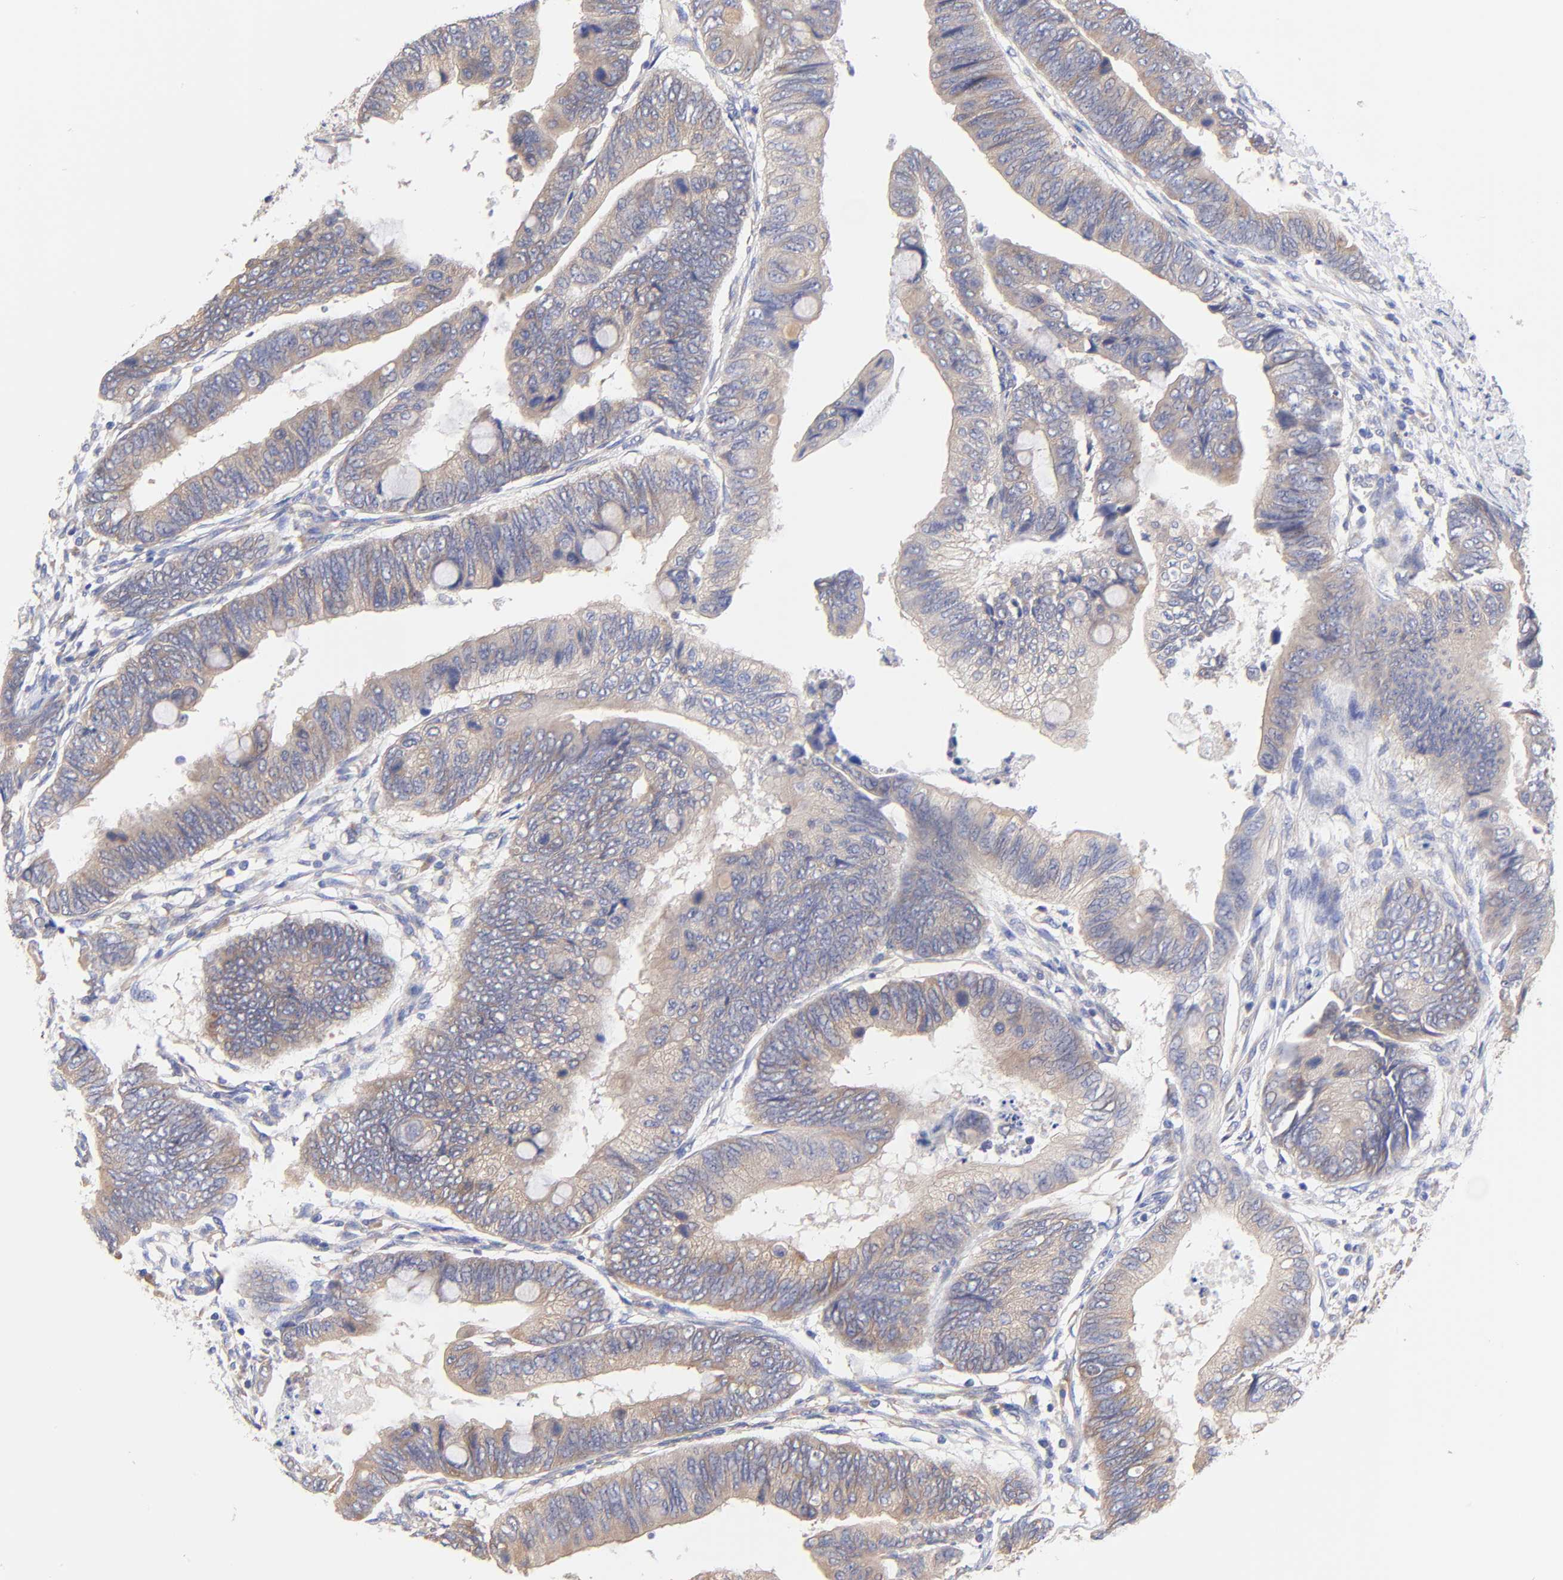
{"staining": {"intensity": "weak", "quantity": ">75%", "location": "cytoplasmic/membranous"}, "tissue": "colorectal cancer", "cell_type": "Tumor cells", "image_type": "cancer", "snomed": [{"axis": "morphology", "description": "Normal tissue, NOS"}, {"axis": "morphology", "description": "Adenocarcinoma, NOS"}, {"axis": "topography", "description": "Rectum"}, {"axis": "topography", "description": "Peripheral nerve tissue"}], "caption": "Immunohistochemical staining of human colorectal adenocarcinoma reveals low levels of weak cytoplasmic/membranous staining in about >75% of tumor cells. (Brightfield microscopy of DAB IHC at high magnification).", "gene": "TNFRSF13C", "patient": {"sex": "male", "age": 92}}